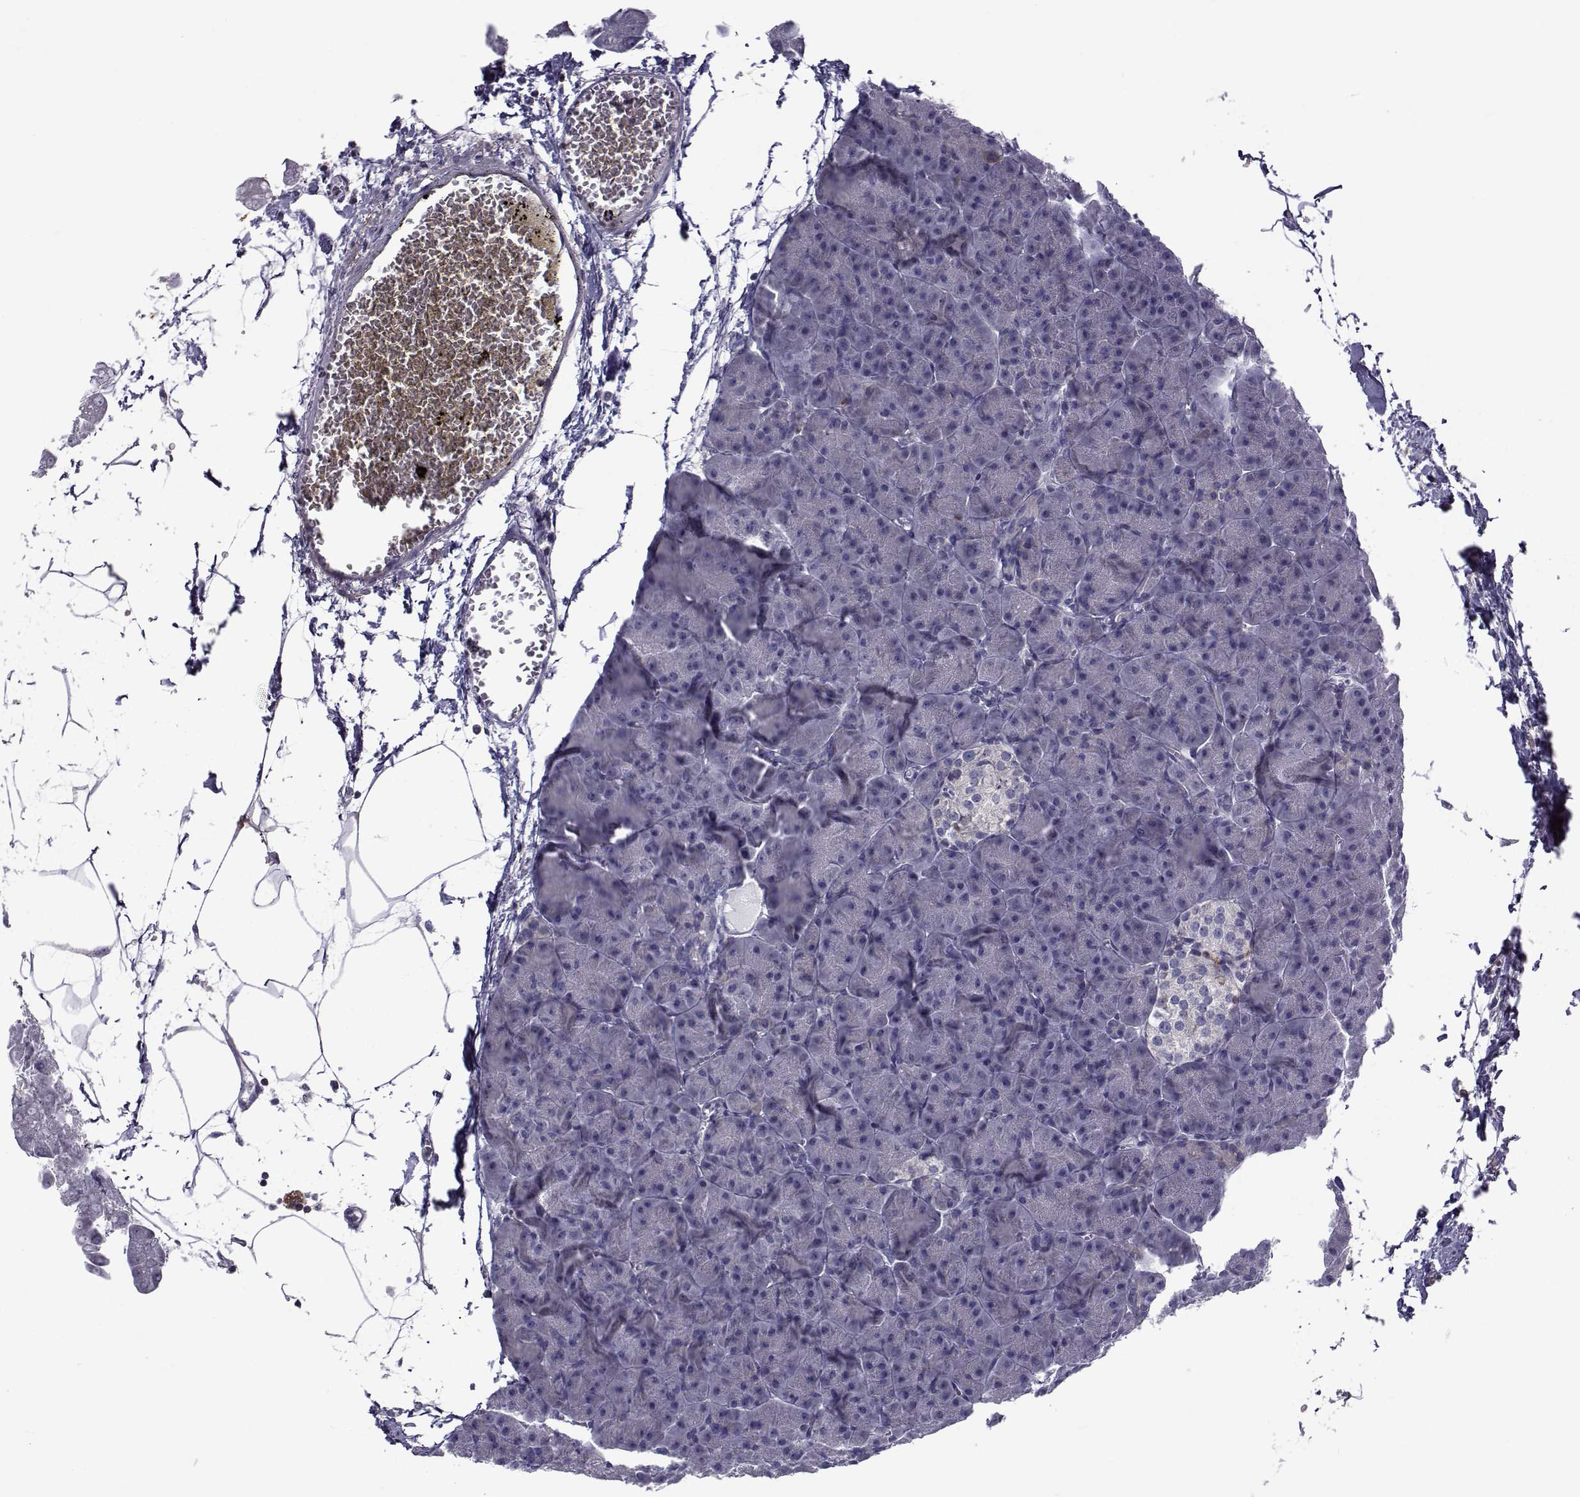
{"staining": {"intensity": "negative", "quantity": "none", "location": "none"}, "tissue": "pancreas", "cell_type": "Exocrine glandular cells", "image_type": "normal", "snomed": [{"axis": "morphology", "description": "Normal tissue, NOS"}, {"axis": "topography", "description": "Adipose tissue"}, {"axis": "topography", "description": "Pancreas"}, {"axis": "topography", "description": "Peripheral nerve tissue"}], "caption": "DAB (3,3'-diaminobenzidine) immunohistochemical staining of normal human pancreas demonstrates no significant expression in exocrine glandular cells.", "gene": "LRRC27", "patient": {"sex": "female", "age": 58}}